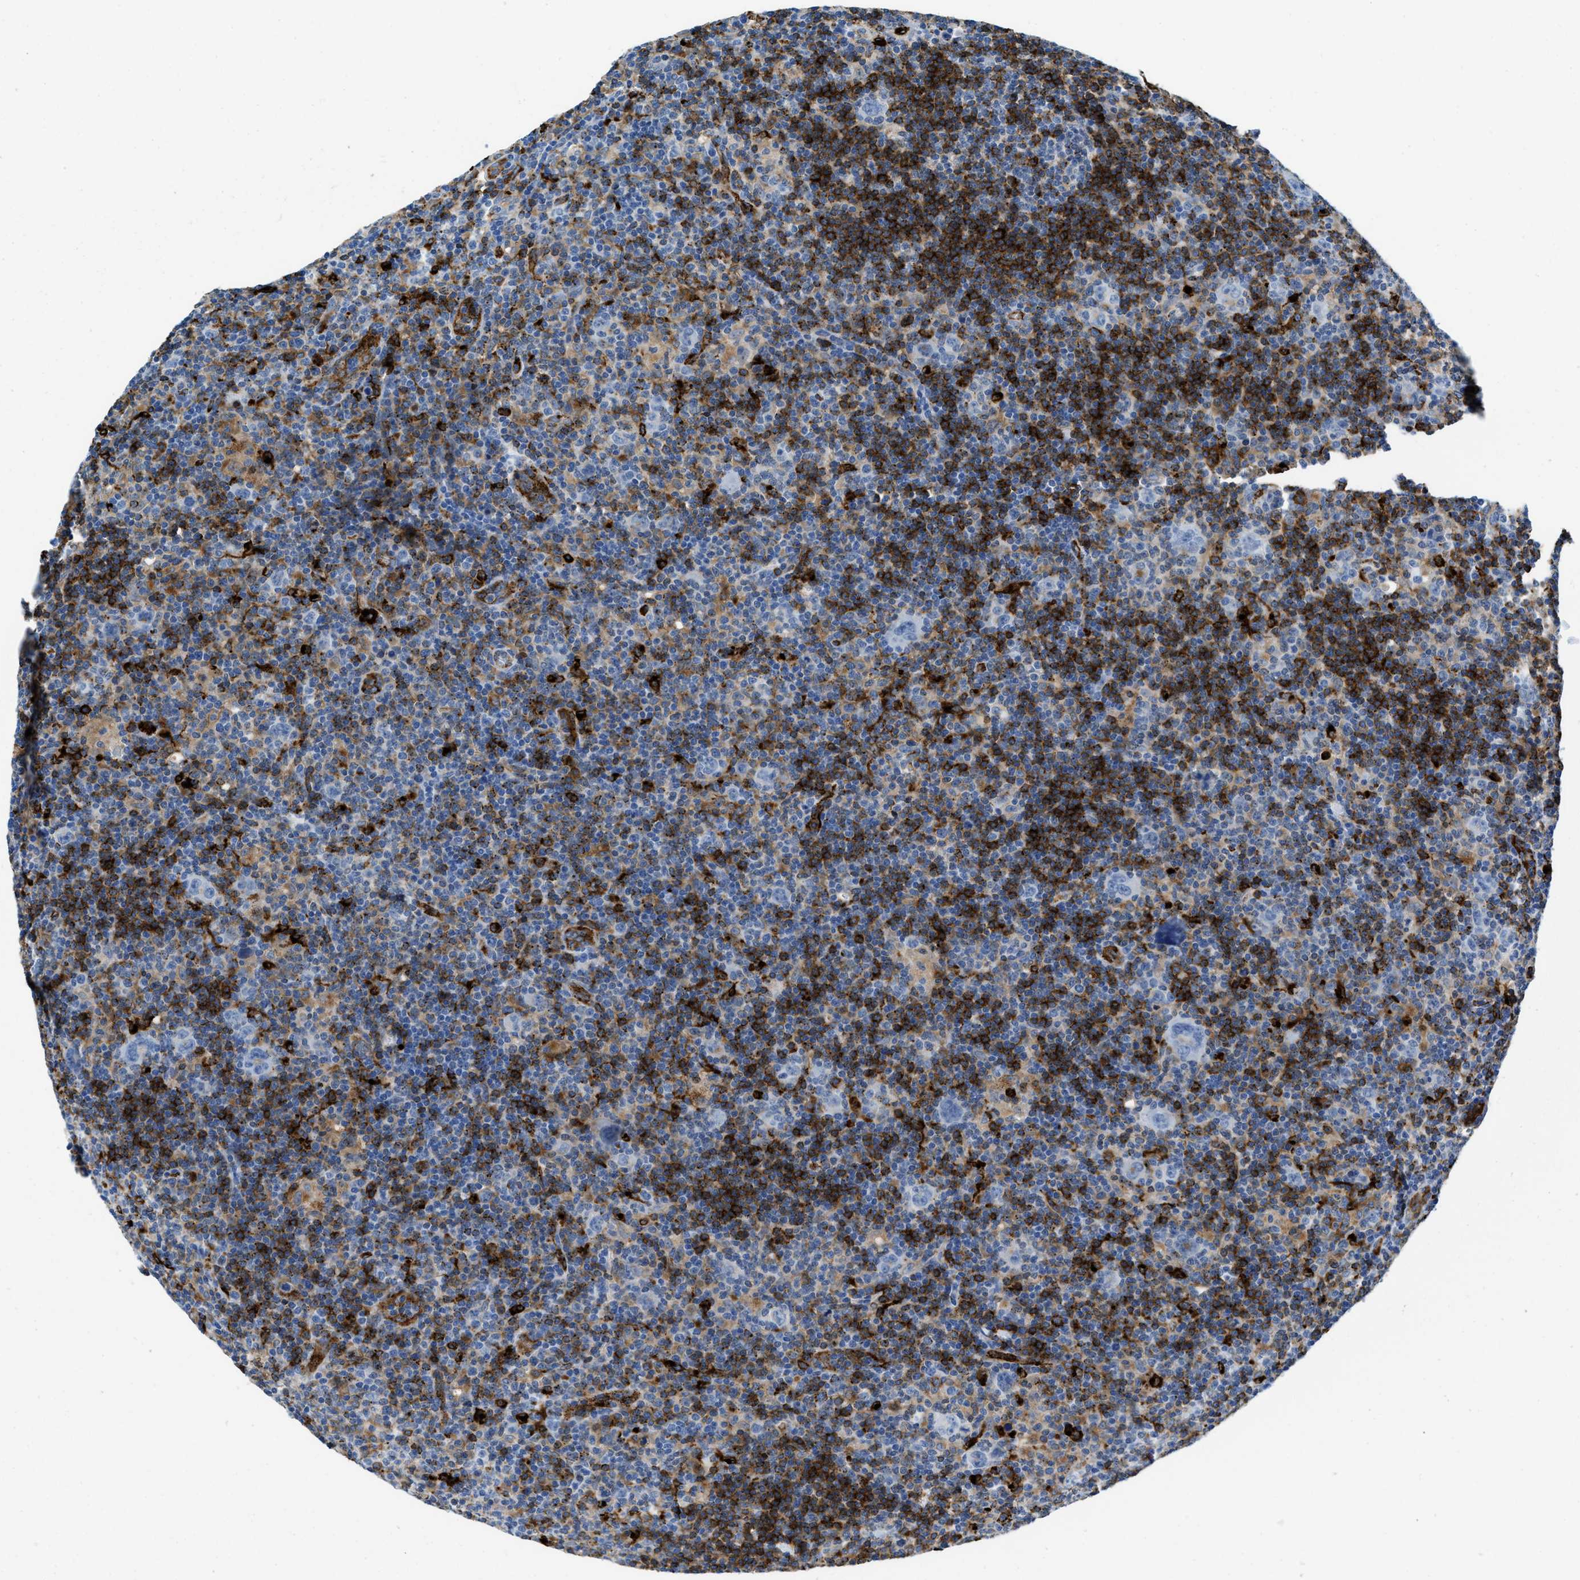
{"staining": {"intensity": "negative", "quantity": "none", "location": "none"}, "tissue": "lymphoma", "cell_type": "Tumor cells", "image_type": "cancer", "snomed": [{"axis": "morphology", "description": "Hodgkin's disease, NOS"}, {"axis": "topography", "description": "Lymph node"}], "caption": "This is an immunohistochemistry (IHC) micrograph of Hodgkin's disease. There is no expression in tumor cells.", "gene": "CD226", "patient": {"sex": "female", "age": 57}}